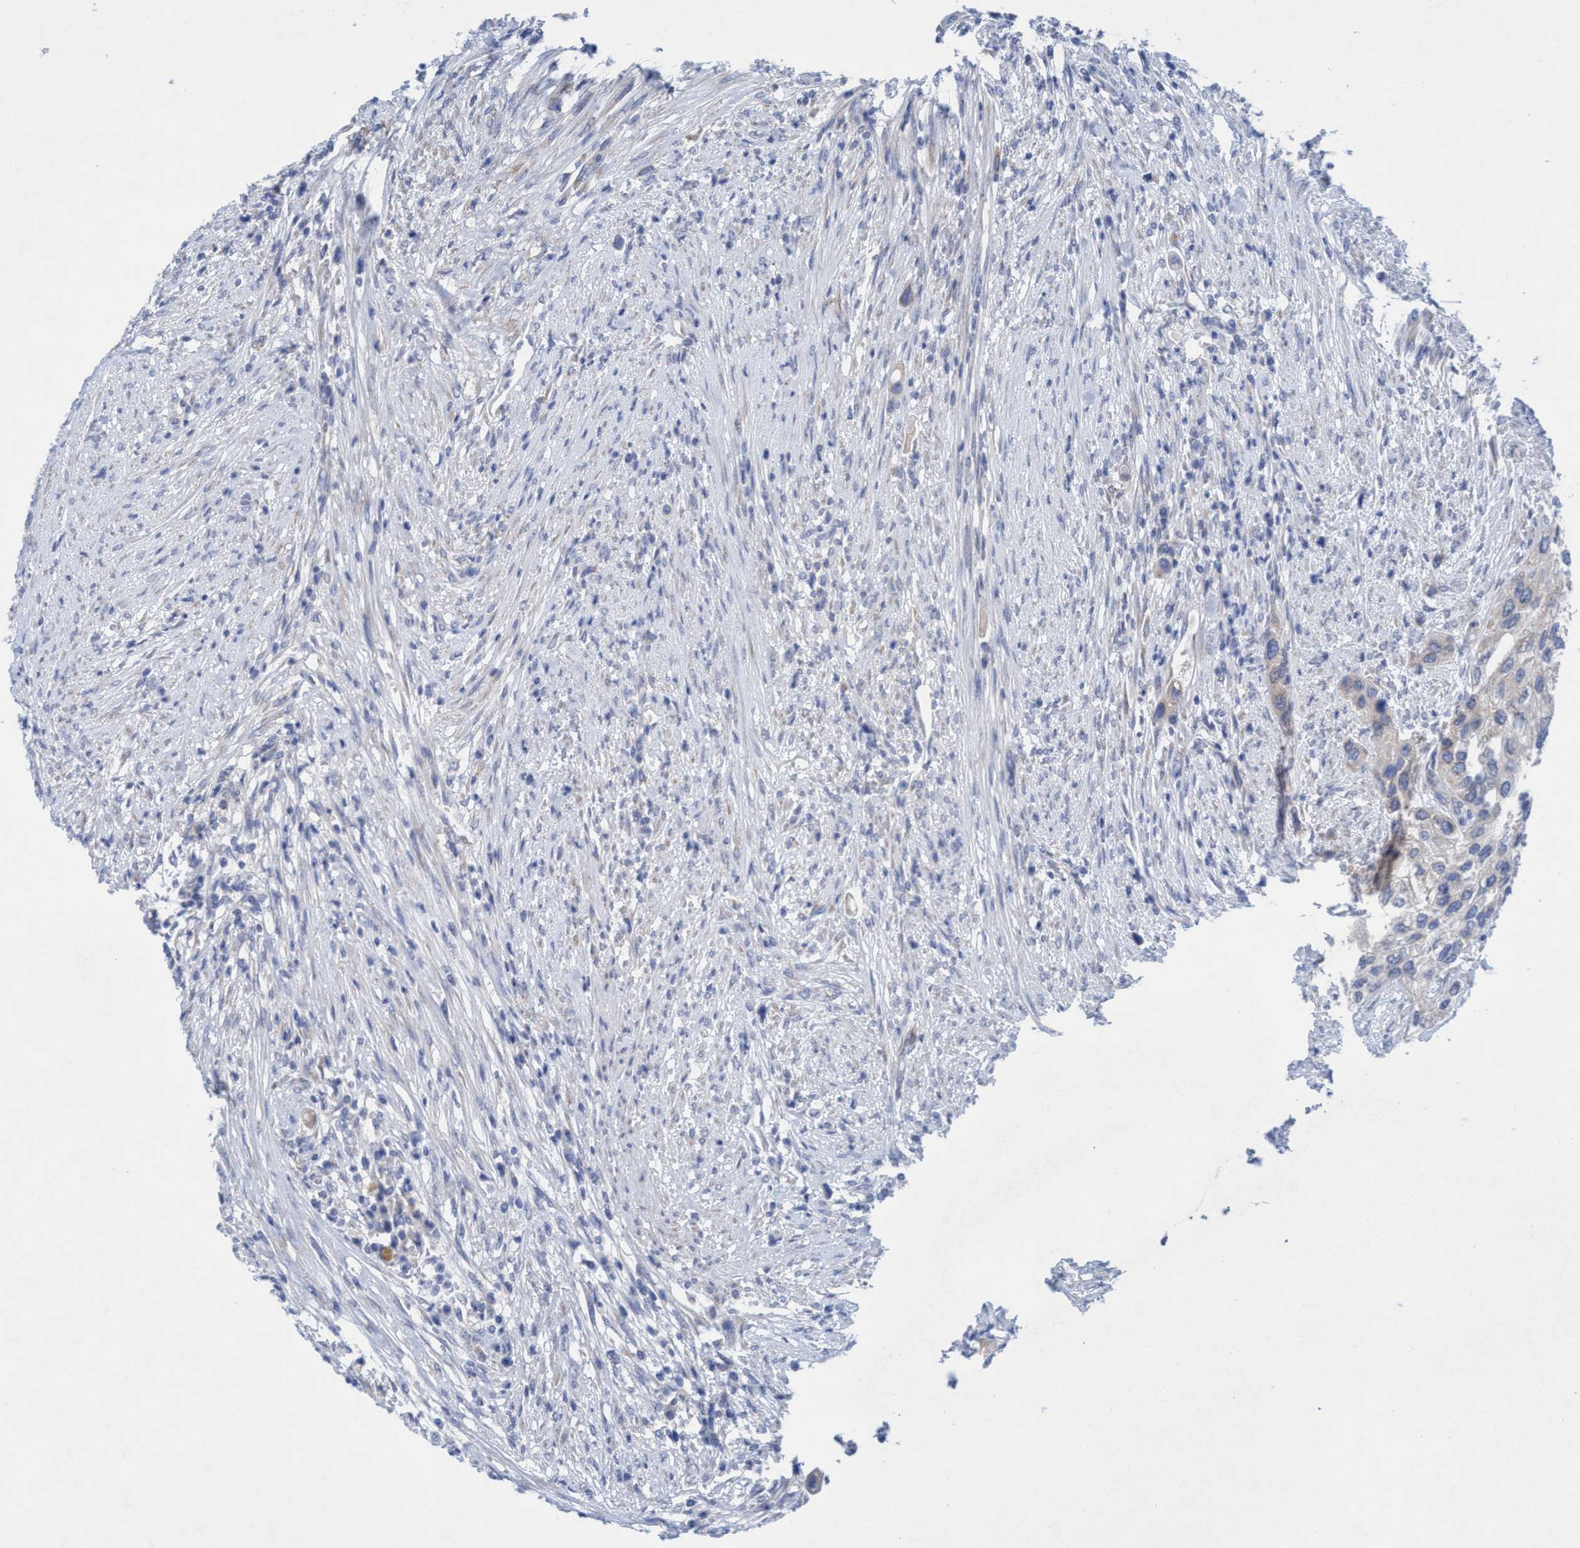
{"staining": {"intensity": "negative", "quantity": "none", "location": "none"}, "tissue": "urothelial cancer", "cell_type": "Tumor cells", "image_type": "cancer", "snomed": [{"axis": "morphology", "description": "Urothelial carcinoma, High grade"}, {"axis": "topography", "description": "Urinary bladder"}], "caption": "A high-resolution photomicrograph shows IHC staining of high-grade urothelial carcinoma, which displays no significant positivity in tumor cells.", "gene": "RSAD1", "patient": {"sex": "female", "age": 56}}